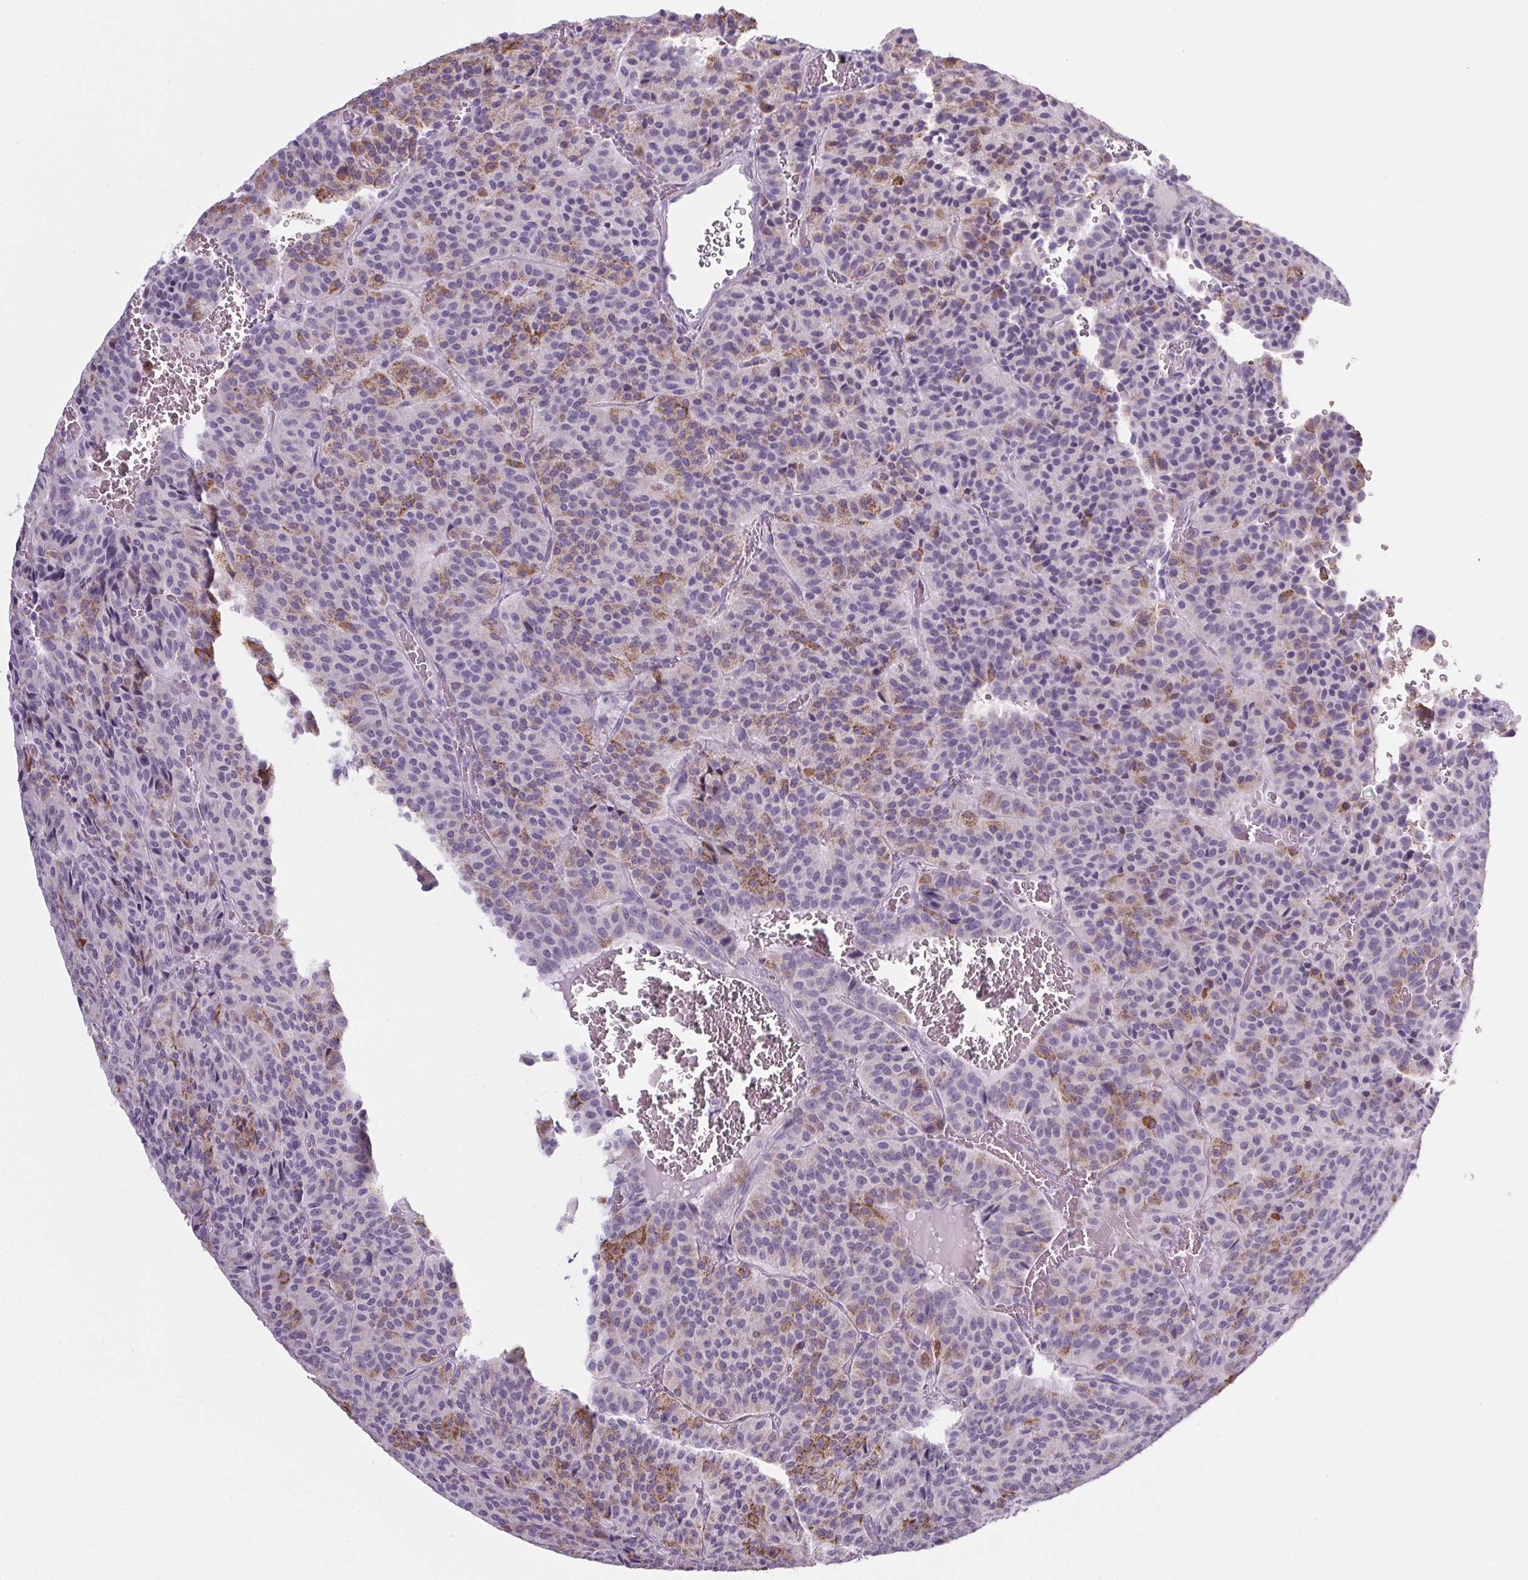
{"staining": {"intensity": "weak", "quantity": "25%-75%", "location": "cytoplasmic/membranous"}, "tissue": "carcinoid", "cell_type": "Tumor cells", "image_type": "cancer", "snomed": [{"axis": "morphology", "description": "Carcinoid, malignant, NOS"}, {"axis": "topography", "description": "Lung"}], "caption": "Tumor cells display low levels of weak cytoplasmic/membranous staining in approximately 25%-75% of cells in human carcinoid (malignant).", "gene": "ELAVL2", "patient": {"sex": "male", "age": 70}}